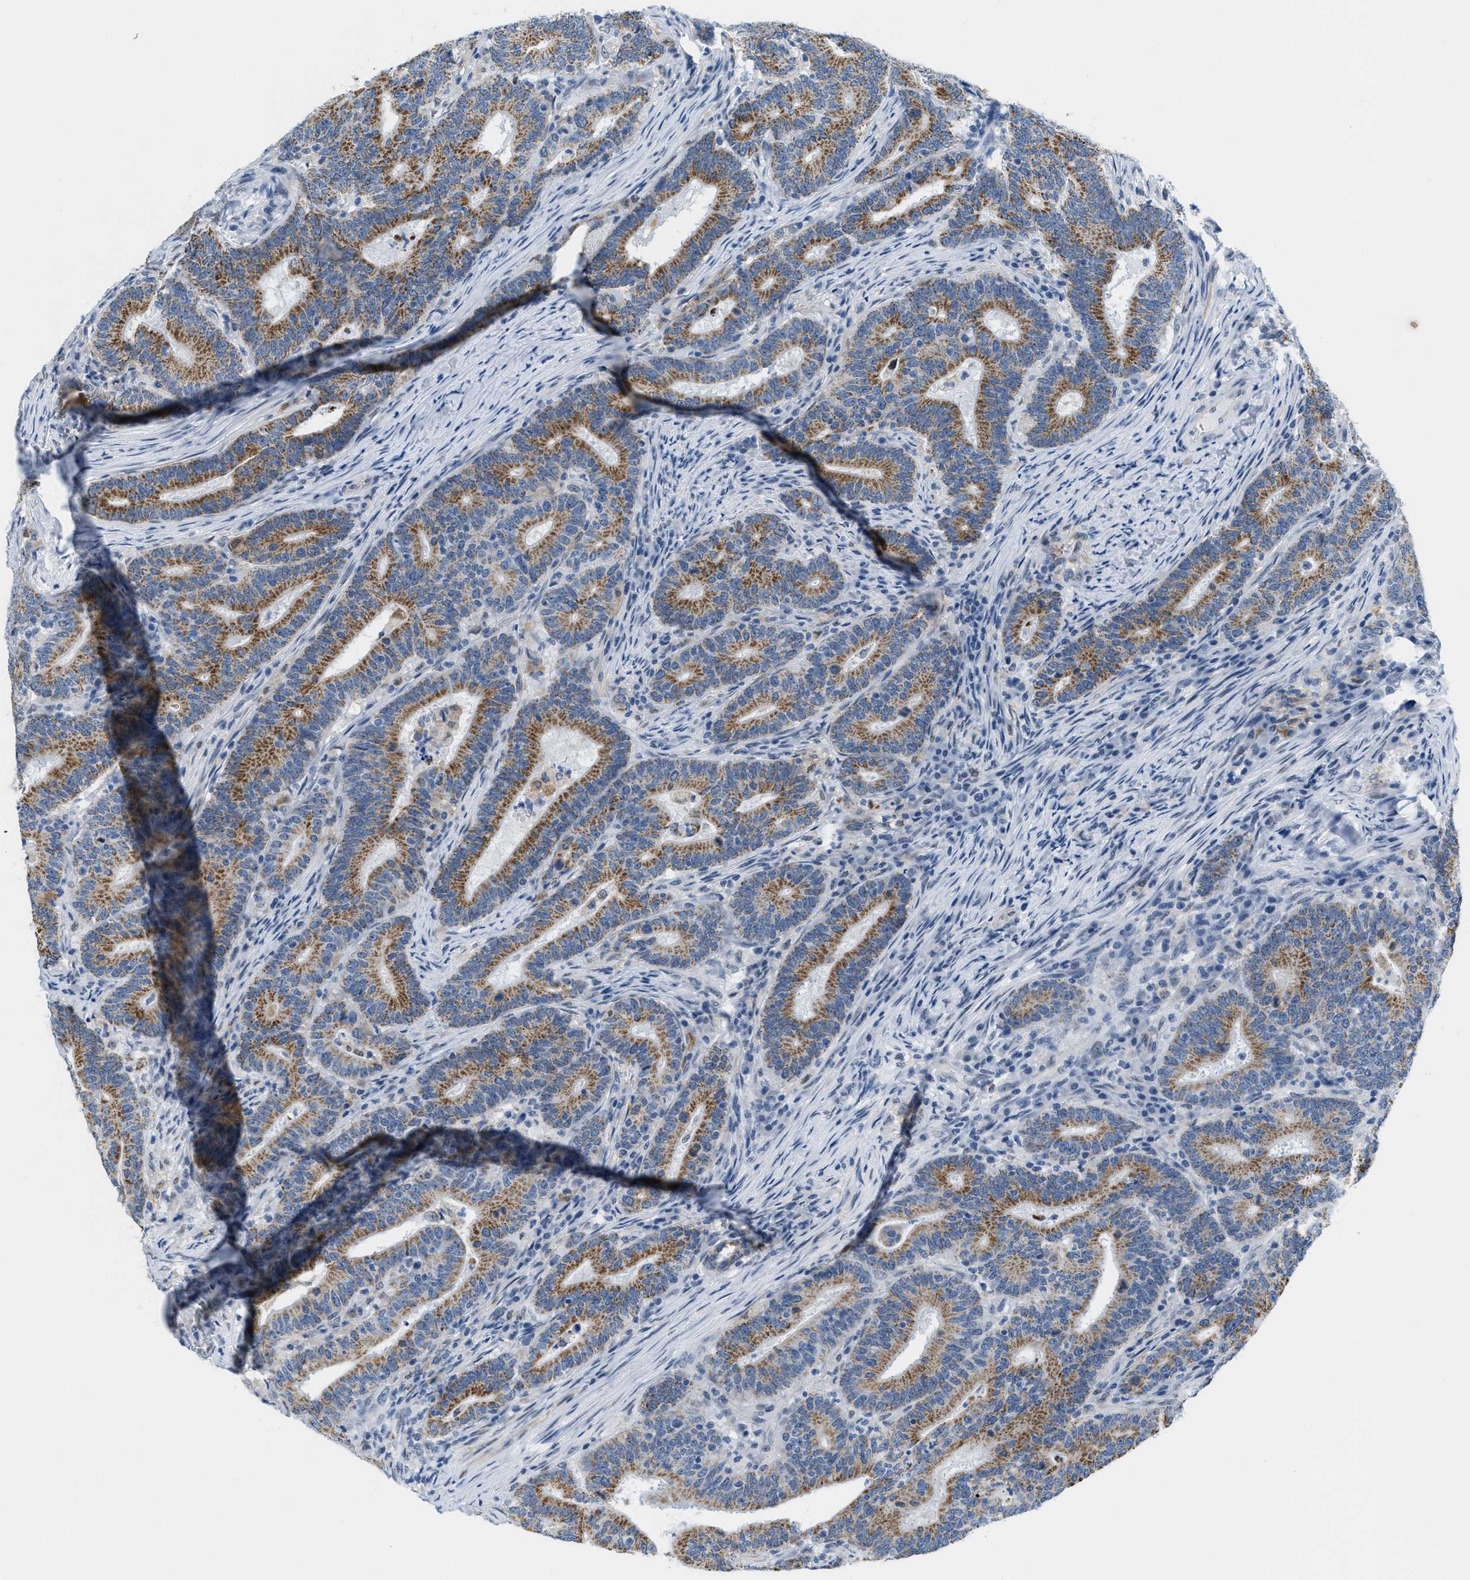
{"staining": {"intensity": "moderate", "quantity": ">75%", "location": "cytoplasmic/membranous"}, "tissue": "colorectal cancer", "cell_type": "Tumor cells", "image_type": "cancer", "snomed": [{"axis": "morphology", "description": "Adenocarcinoma, NOS"}, {"axis": "topography", "description": "Colon"}], "caption": "An immunohistochemistry photomicrograph of neoplastic tissue is shown. Protein staining in brown highlights moderate cytoplasmic/membranous positivity in colorectal adenocarcinoma within tumor cells. The staining was performed using DAB (3,3'-diaminobenzidine), with brown indicating positive protein expression. Nuclei are stained blue with hematoxylin.", "gene": "HS3ST2", "patient": {"sex": "female", "age": 66}}